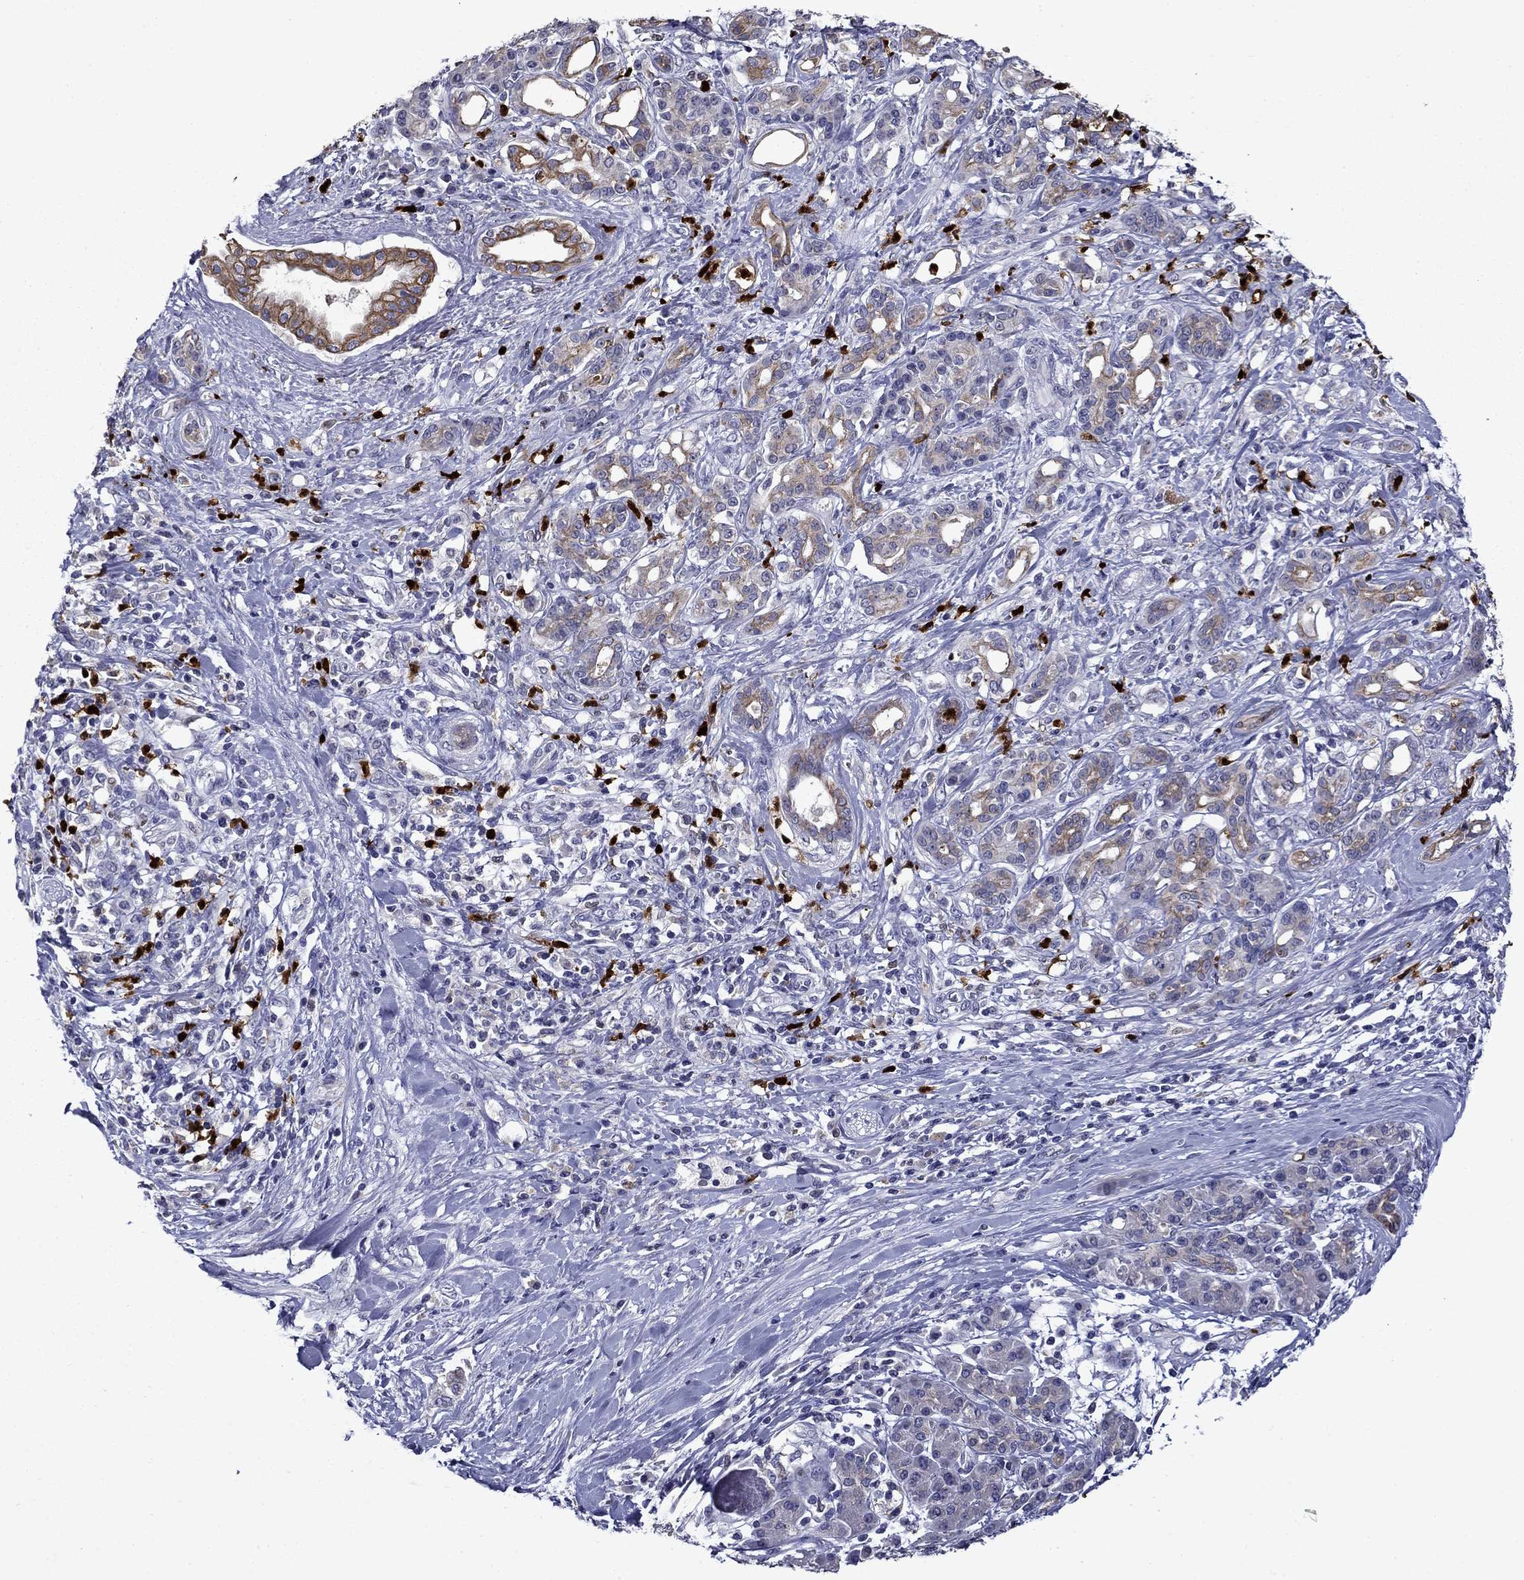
{"staining": {"intensity": "strong", "quantity": "<25%", "location": "cytoplasmic/membranous"}, "tissue": "pancreatic cancer", "cell_type": "Tumor cells", "image_type": "cancer", "snomed": [{"axis": "morphology", "description": "Adenocarcinoma, NOS"}, {"axis": "topography", "description": "Pancreas"}], "caption": "The histopathology image exhibits immunohistochemical staining of pancreatic adenocarcinoma. There is strong cytoplasmic/membranous positivity is present in approximately <25% of tumor cells.", "gene": "IRF5", "patient": {"sex": "female", "age": 56}}